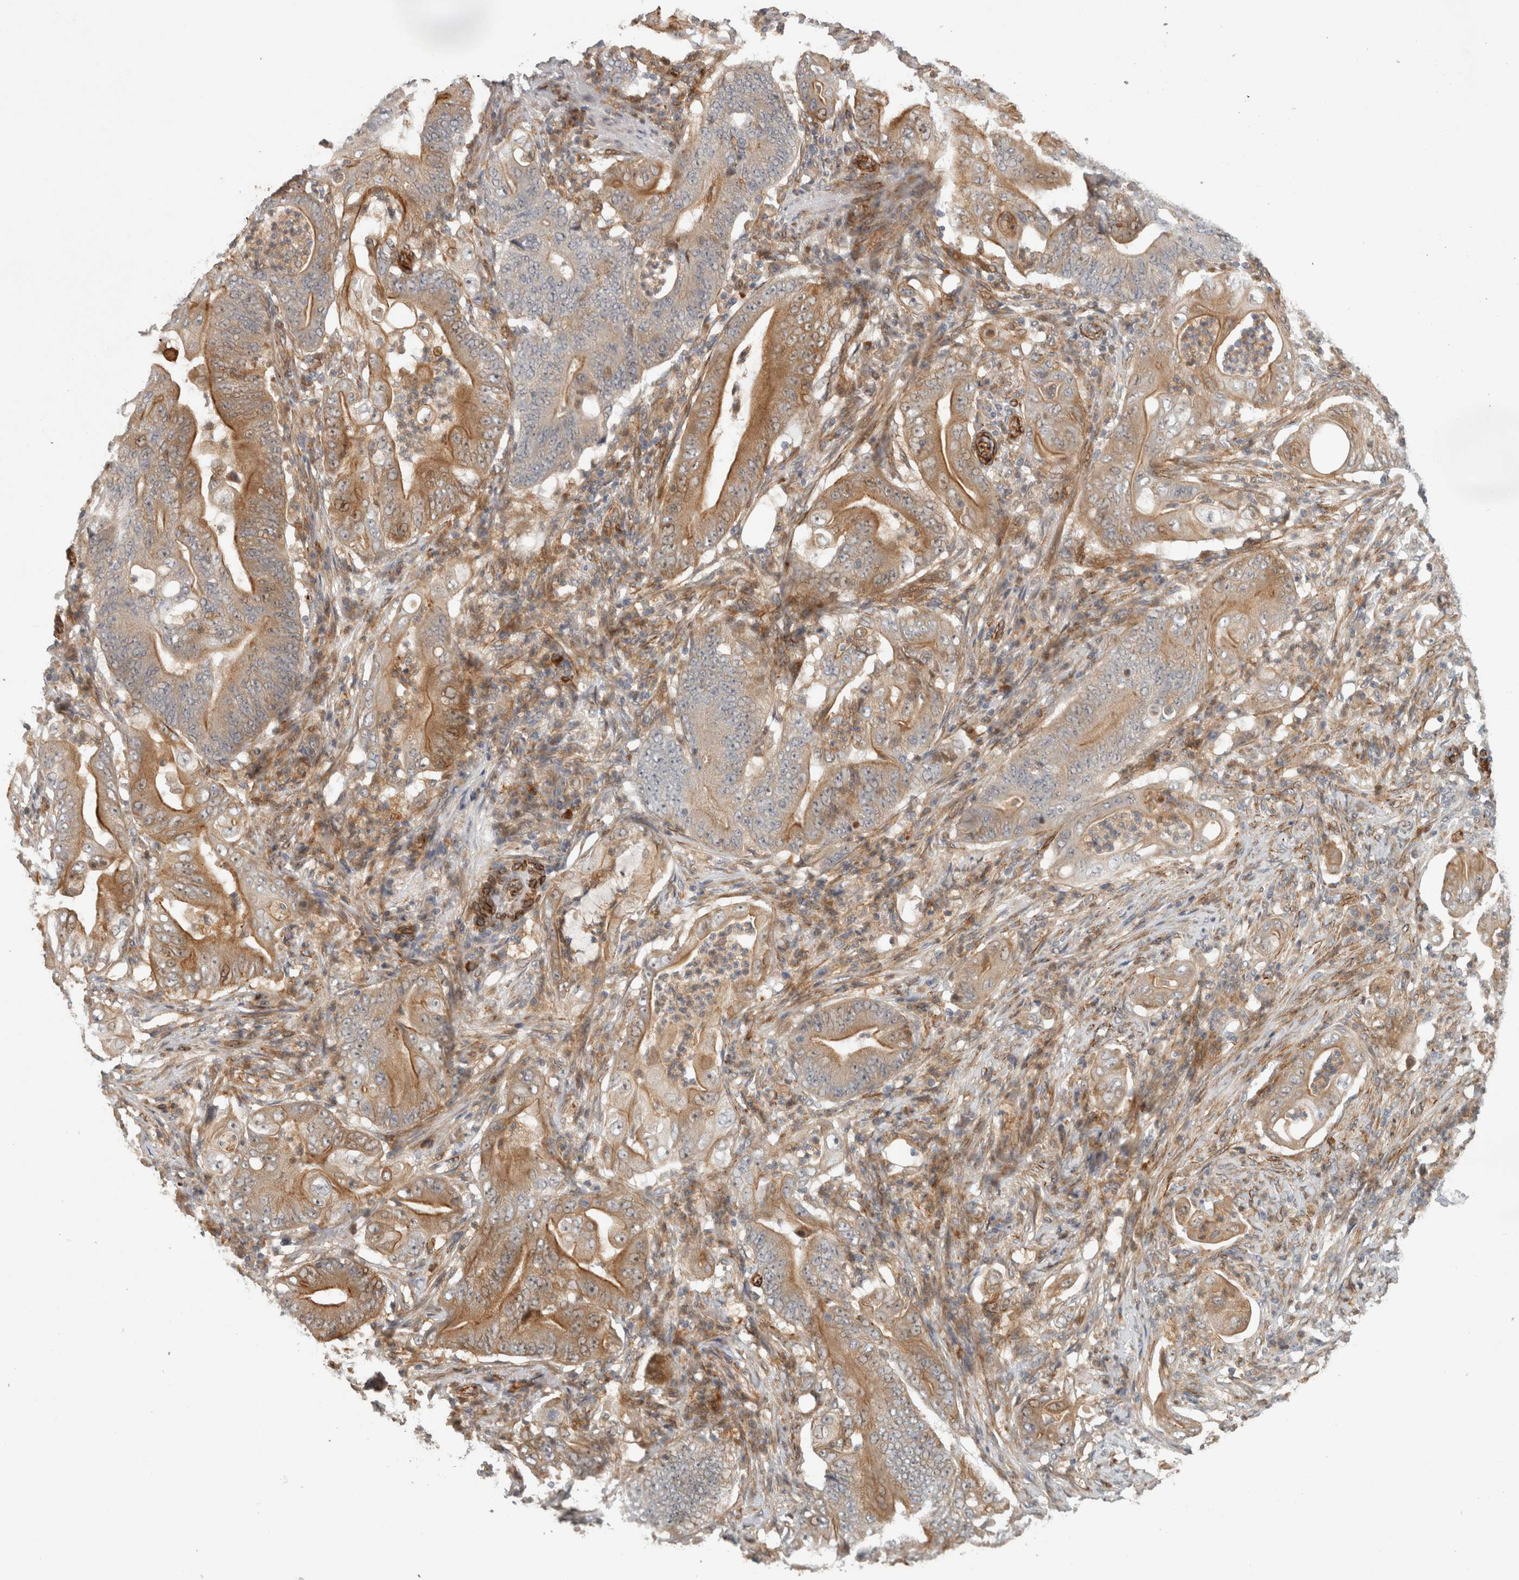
{"staining": {"intensity": "moderate", "quantity": ">75%", "location": "cytoplasmic/membranous"}, "tissue": "stomach cancer", "cell_type": "Tumor cells", "image_type": "cancer", "snomed": [{"axis": "morphology", "description": "Adenocarcinoma, NOS"}, {"axis": "topography", "description": "Stomach"}], "caption": "Human stomach cancer stained with a brown dye reveals moderate cytoplasmic/membranous positive positivity in about >75% of tumor cells.", "gene": "SIPA1L2", "patient": {"sex": "female", "age": 73}}